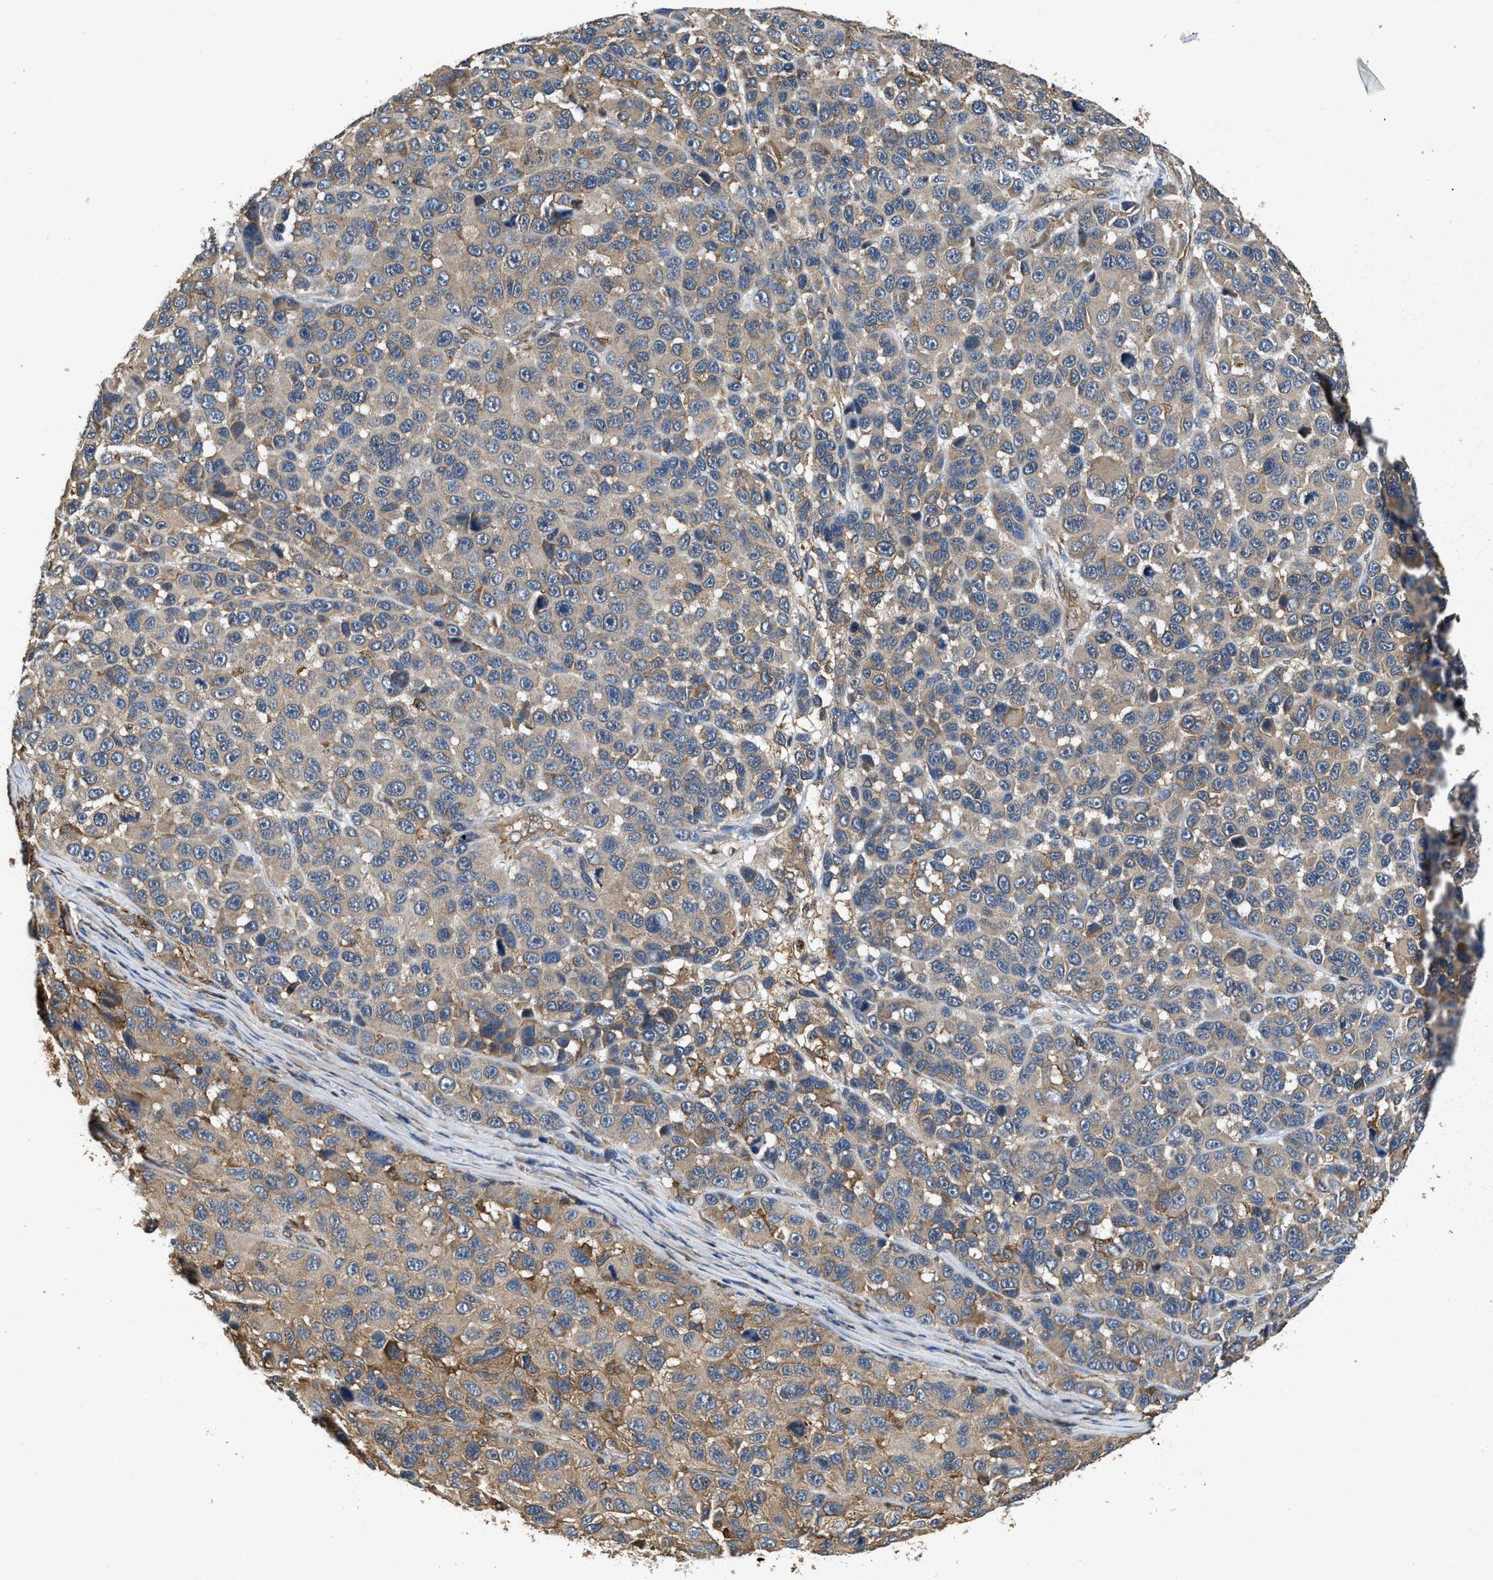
{"staining": {"intensity": "moderate", "quantity": "25%-75%", "location": "cytoplasmic/membranous"}, "tissue": "melanoma", "cell_type": "Tumor cells", "image_type": "cancer", "snomed": [{"axis": "morphology", "description": "Malignant melanoma, NOS"}, {"axis": "topography", "description": "Skin"}], "caption": "Tumor cells exhibit medium levels of moderate cytoplasmic/membranous staining in about 25%-75% of cells in malignant melanoma.", "gene": "LINGO2", "patient": {"sex": "male", "age": 53}}